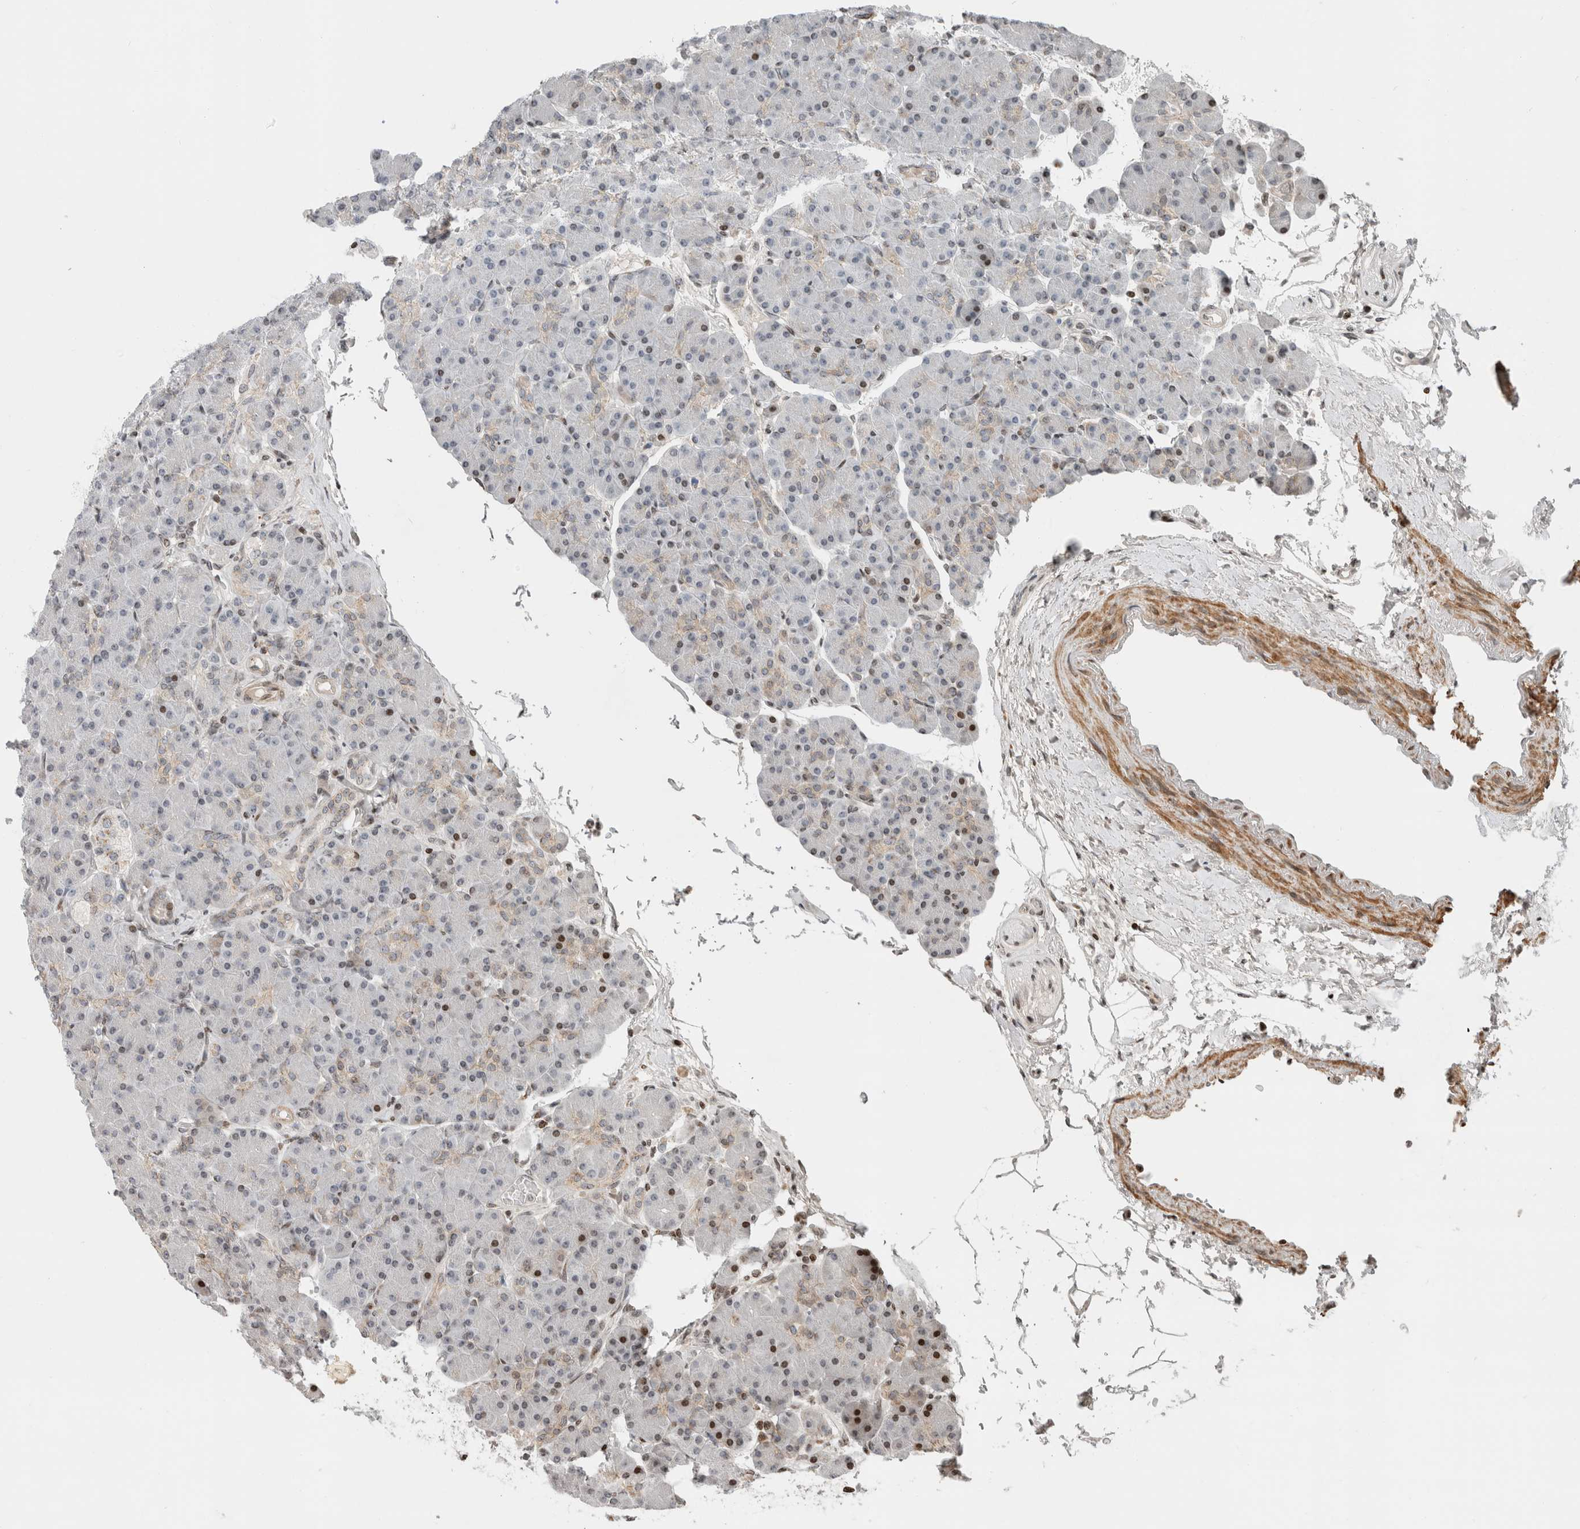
{"staining": {"intensity": "strong", "quantity": "<25%", "location": "nuclear"}, "tissue": "pancreas", "cell_type": "Exocrine glandular cells", "image_type": "normal", "snomed": [{"axis": "morphology", "description": "Normal tissue, NOS"}, {"axis": "topography", "description": "Pancreas"}], "caption": "Pancreas stained for a protein demonstrates strong nuclear positivity in exocrine glandular cells. (DAB IHC with brightfield microscopy, high magnification).", "gene": "GINS4", "patient": {"sex": "female", "age": 43}}